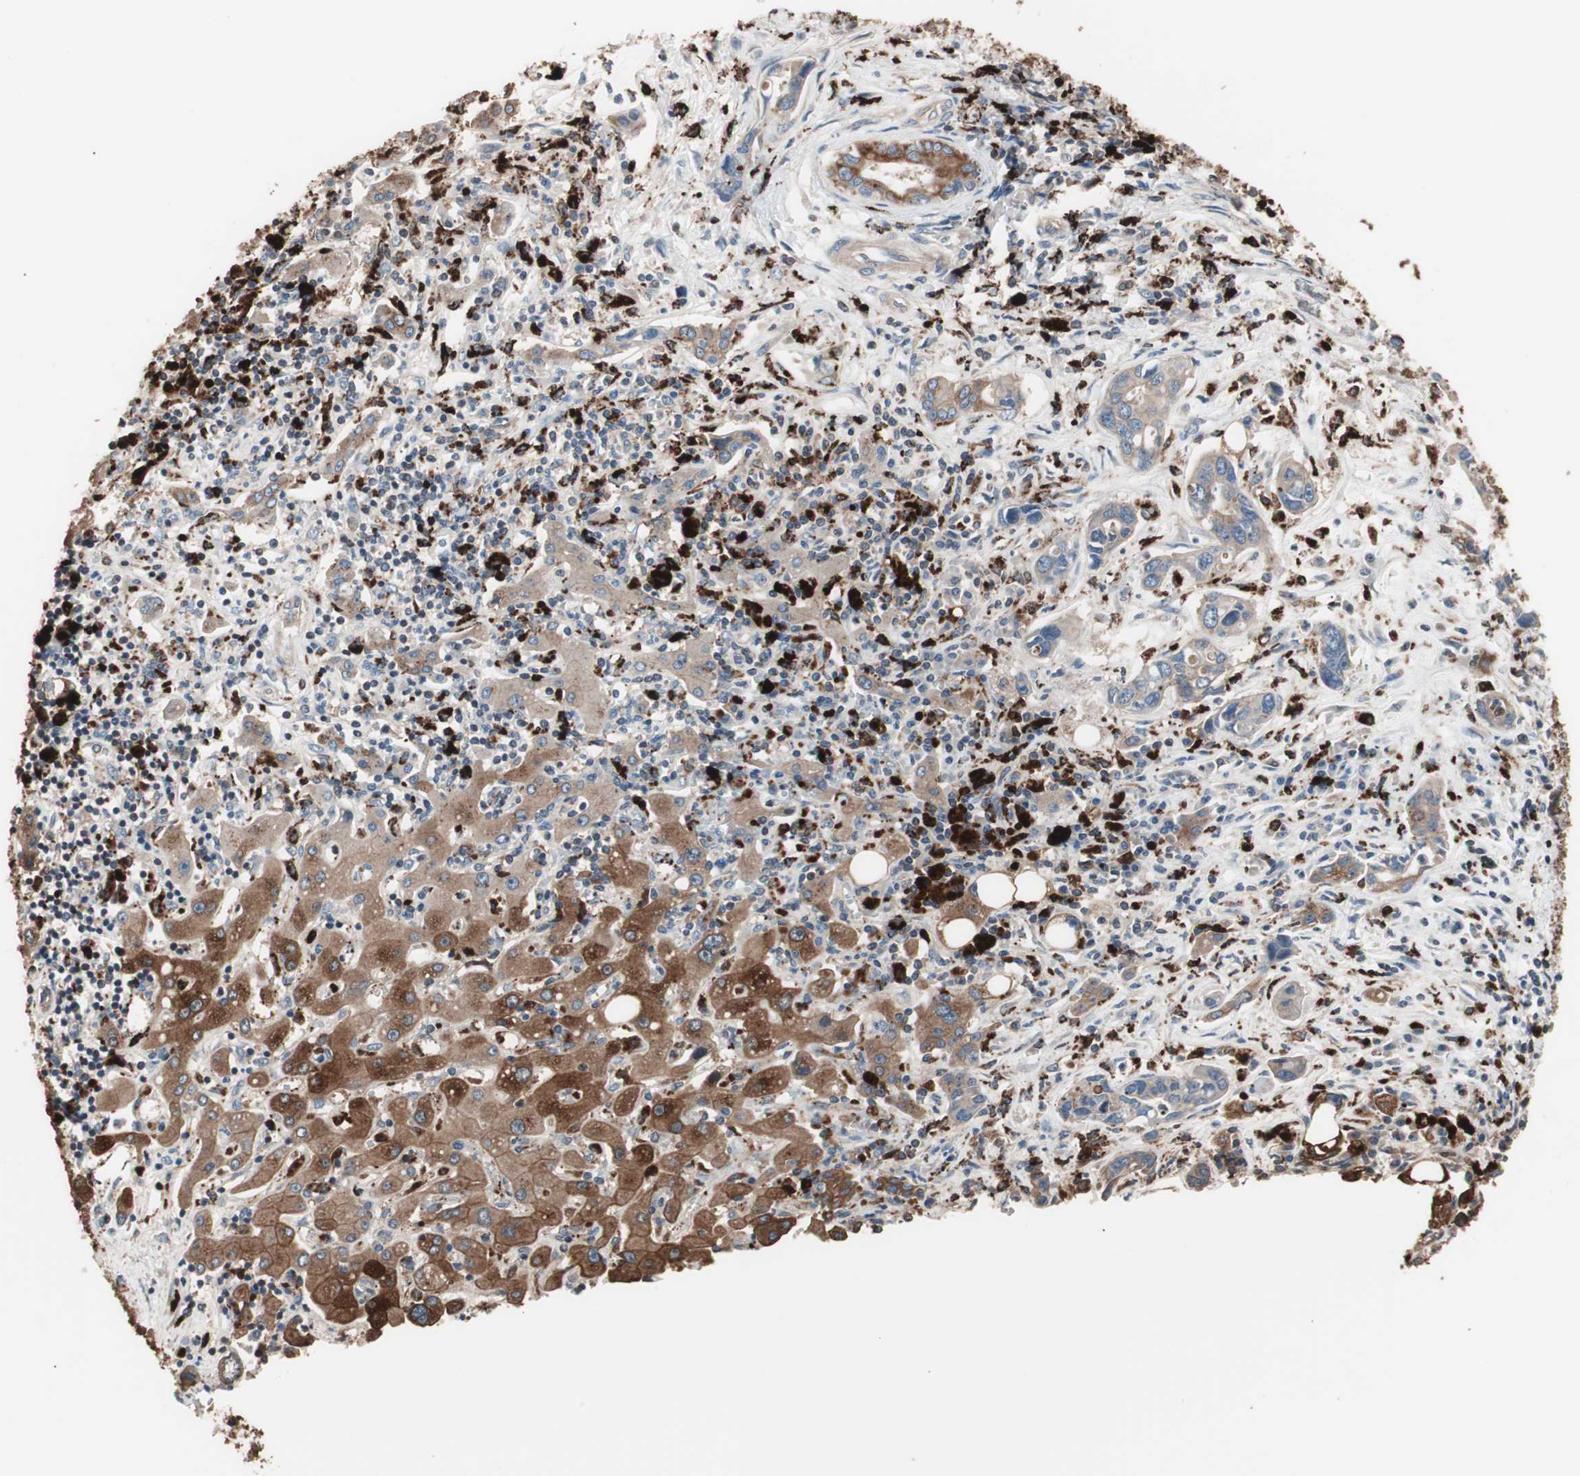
{"staining": {"intensity": "moderate", "quantity": ">75%", "location": "cytoplasmic/membranous"}, "tissue": "liver cancer", "cell_type": "Tumor cells", "image_type": "cancer", "snomed": [{"axis": "morphology", "description": "Cholangiocarcinoma"}, {"axis": "topography", "description": "Liver"}], "caption": "Liver cancer stained with a protein marker reveals moderate staining in tumor cells.", "gene": "CCT3", "patient": {"sex": "female", "age": 65}}